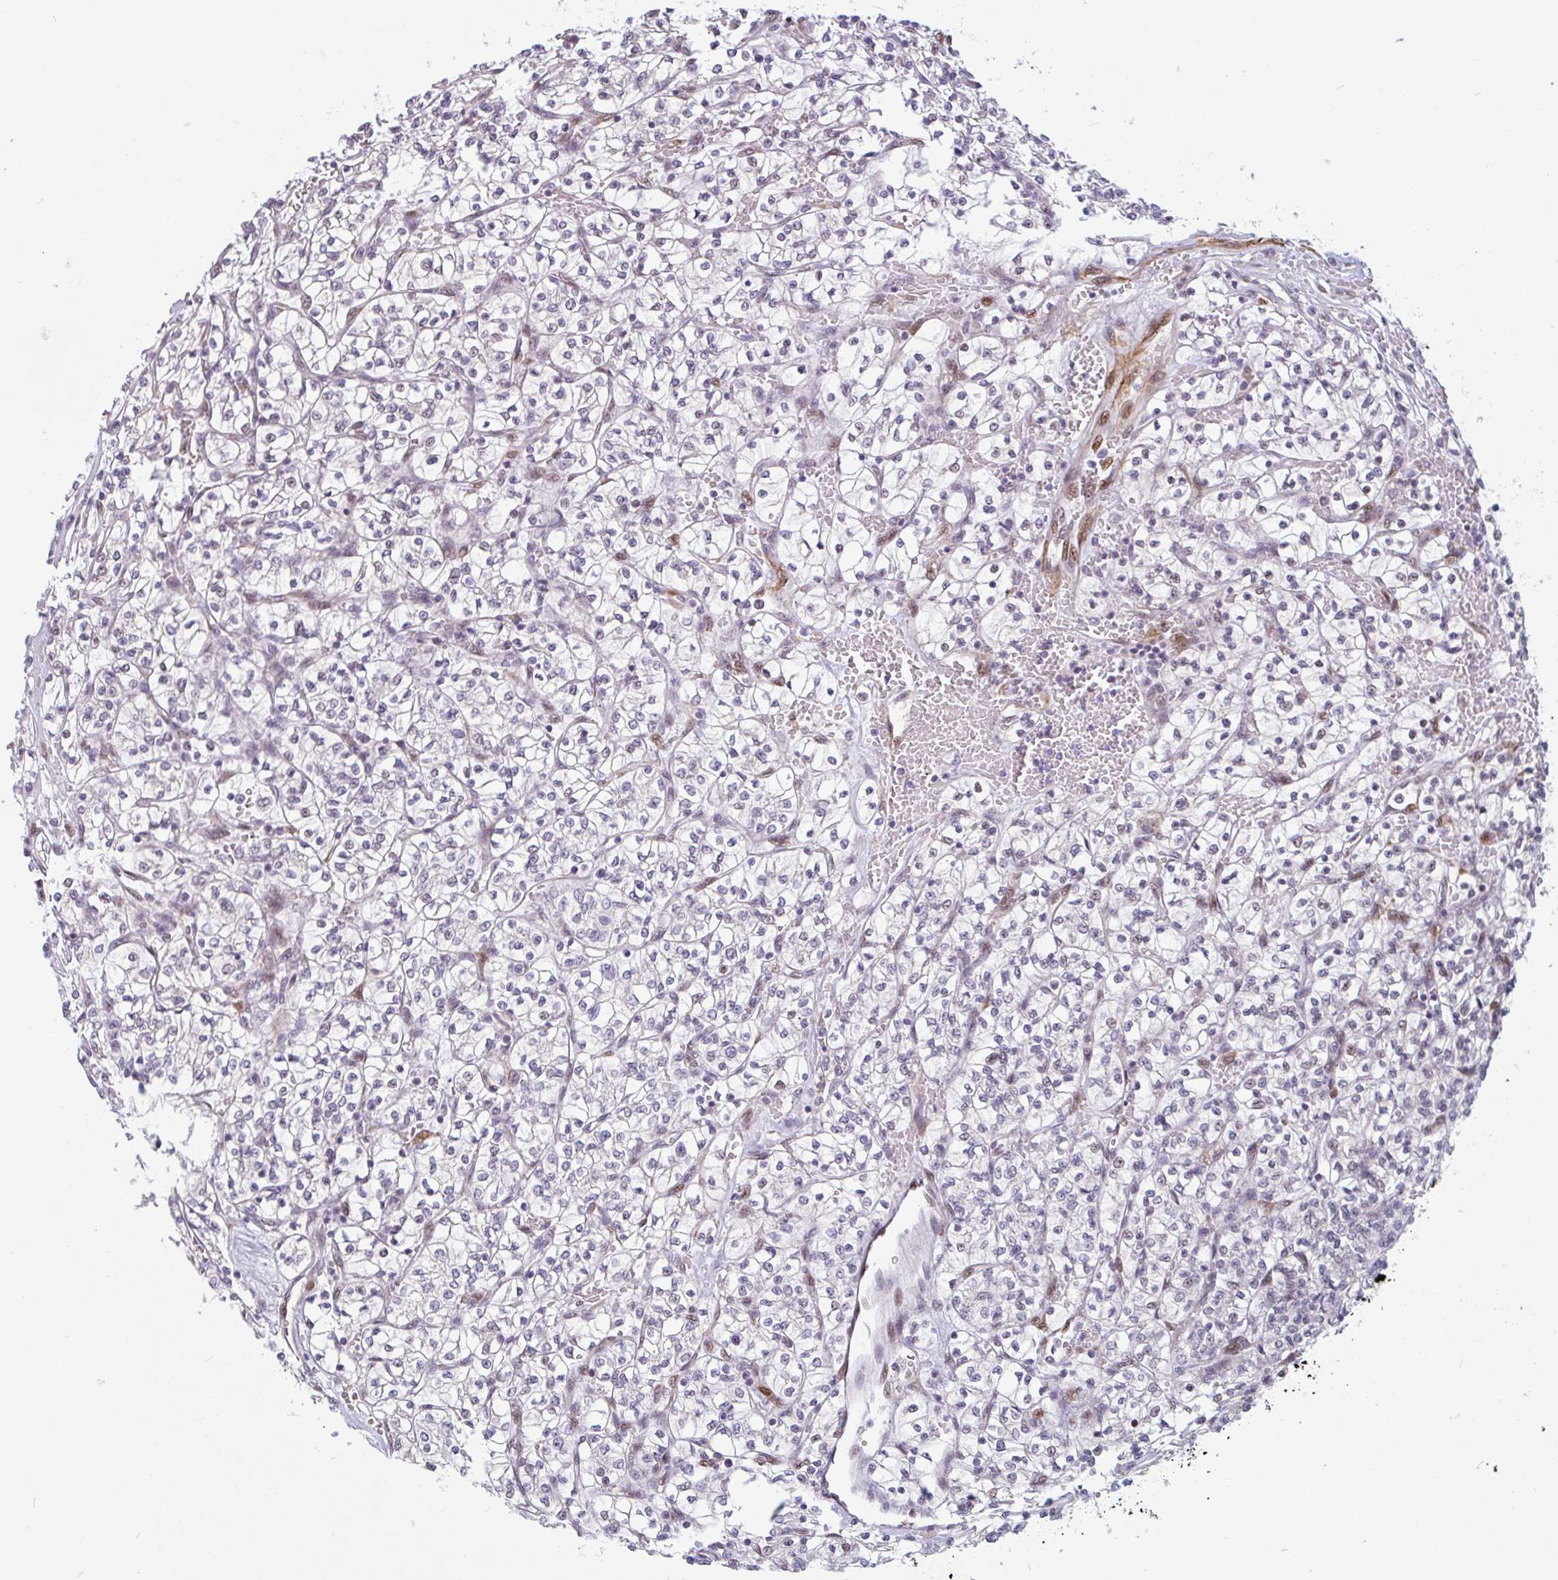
{"staining": {"intensity": "negative", "quantity": "none", "location": "none"}, "tissue": "renal cancer", "cell_type": "Tumor cells", "image_type": "cancer", "snomed": [{"axis": "morphology", "description": "Adenocarcinoma, NOS"}, {"axis": "topography", "description": "Kidney"}], "caption": "Immunohistochemistry of renal cancer (adenocarcinoma) shows no expression in tumor cells.", "gene": "TMEM119", "patient": {"sex": "female", "age": 64}}